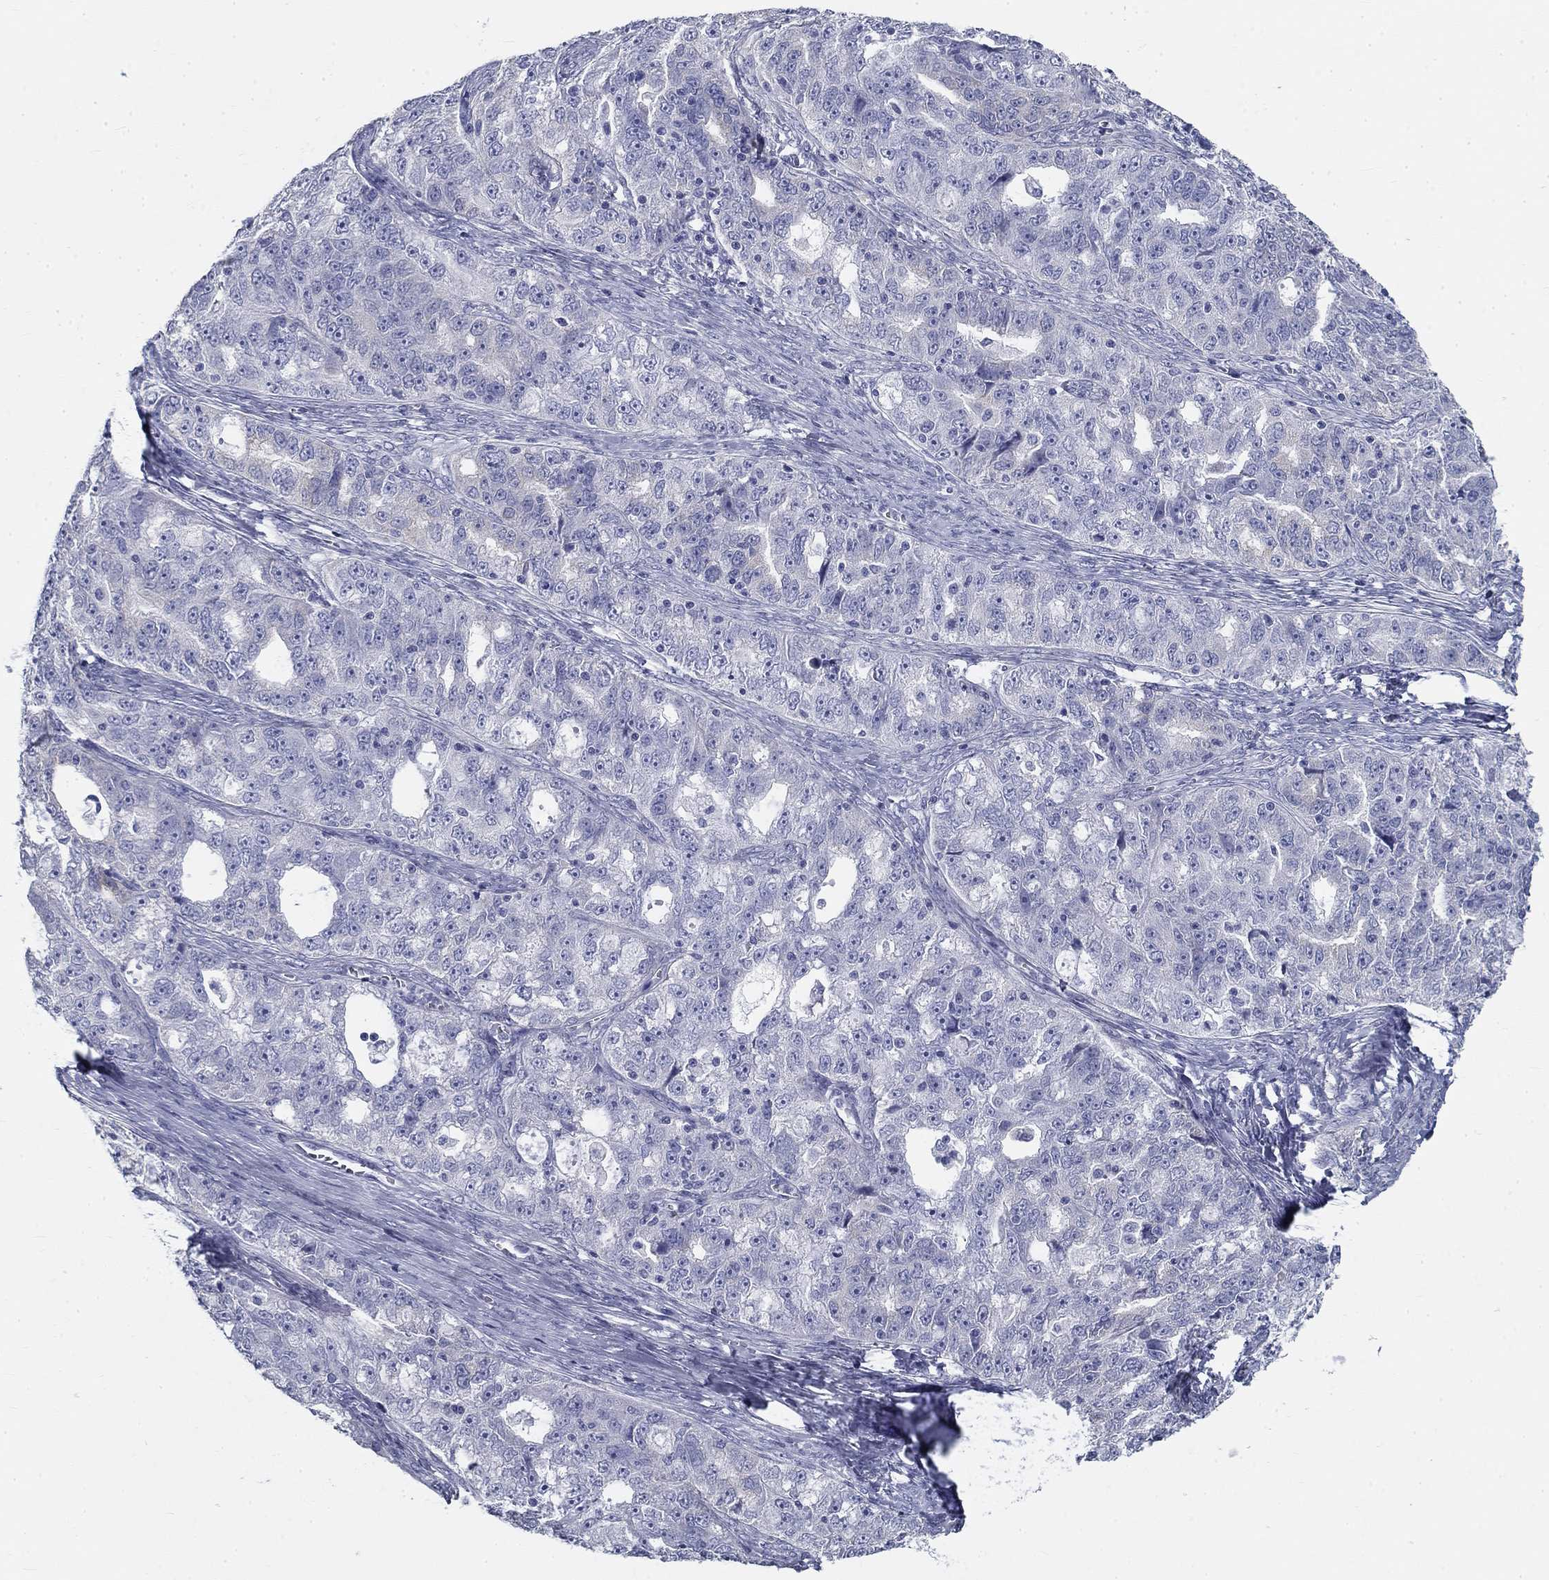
{"staining": {"intensity": "negative", "quantity": "none", "location": "none"}, "tissue": "ovarian cancer", "cell_type": "Tumor cells", "image_type": "cancer", "snomed": [{"axis": "morphology", "description": "Cystadenocarcinoma, serous, NOS"}, {"axis": "topography", "description": "Ovary"}], "caption": "Tumor cells show no significant protein staining in ovarian serous cystadenocarcinoma.", "gene": "GALNTL5", "patient": {"sex": "female", "age": 51}}